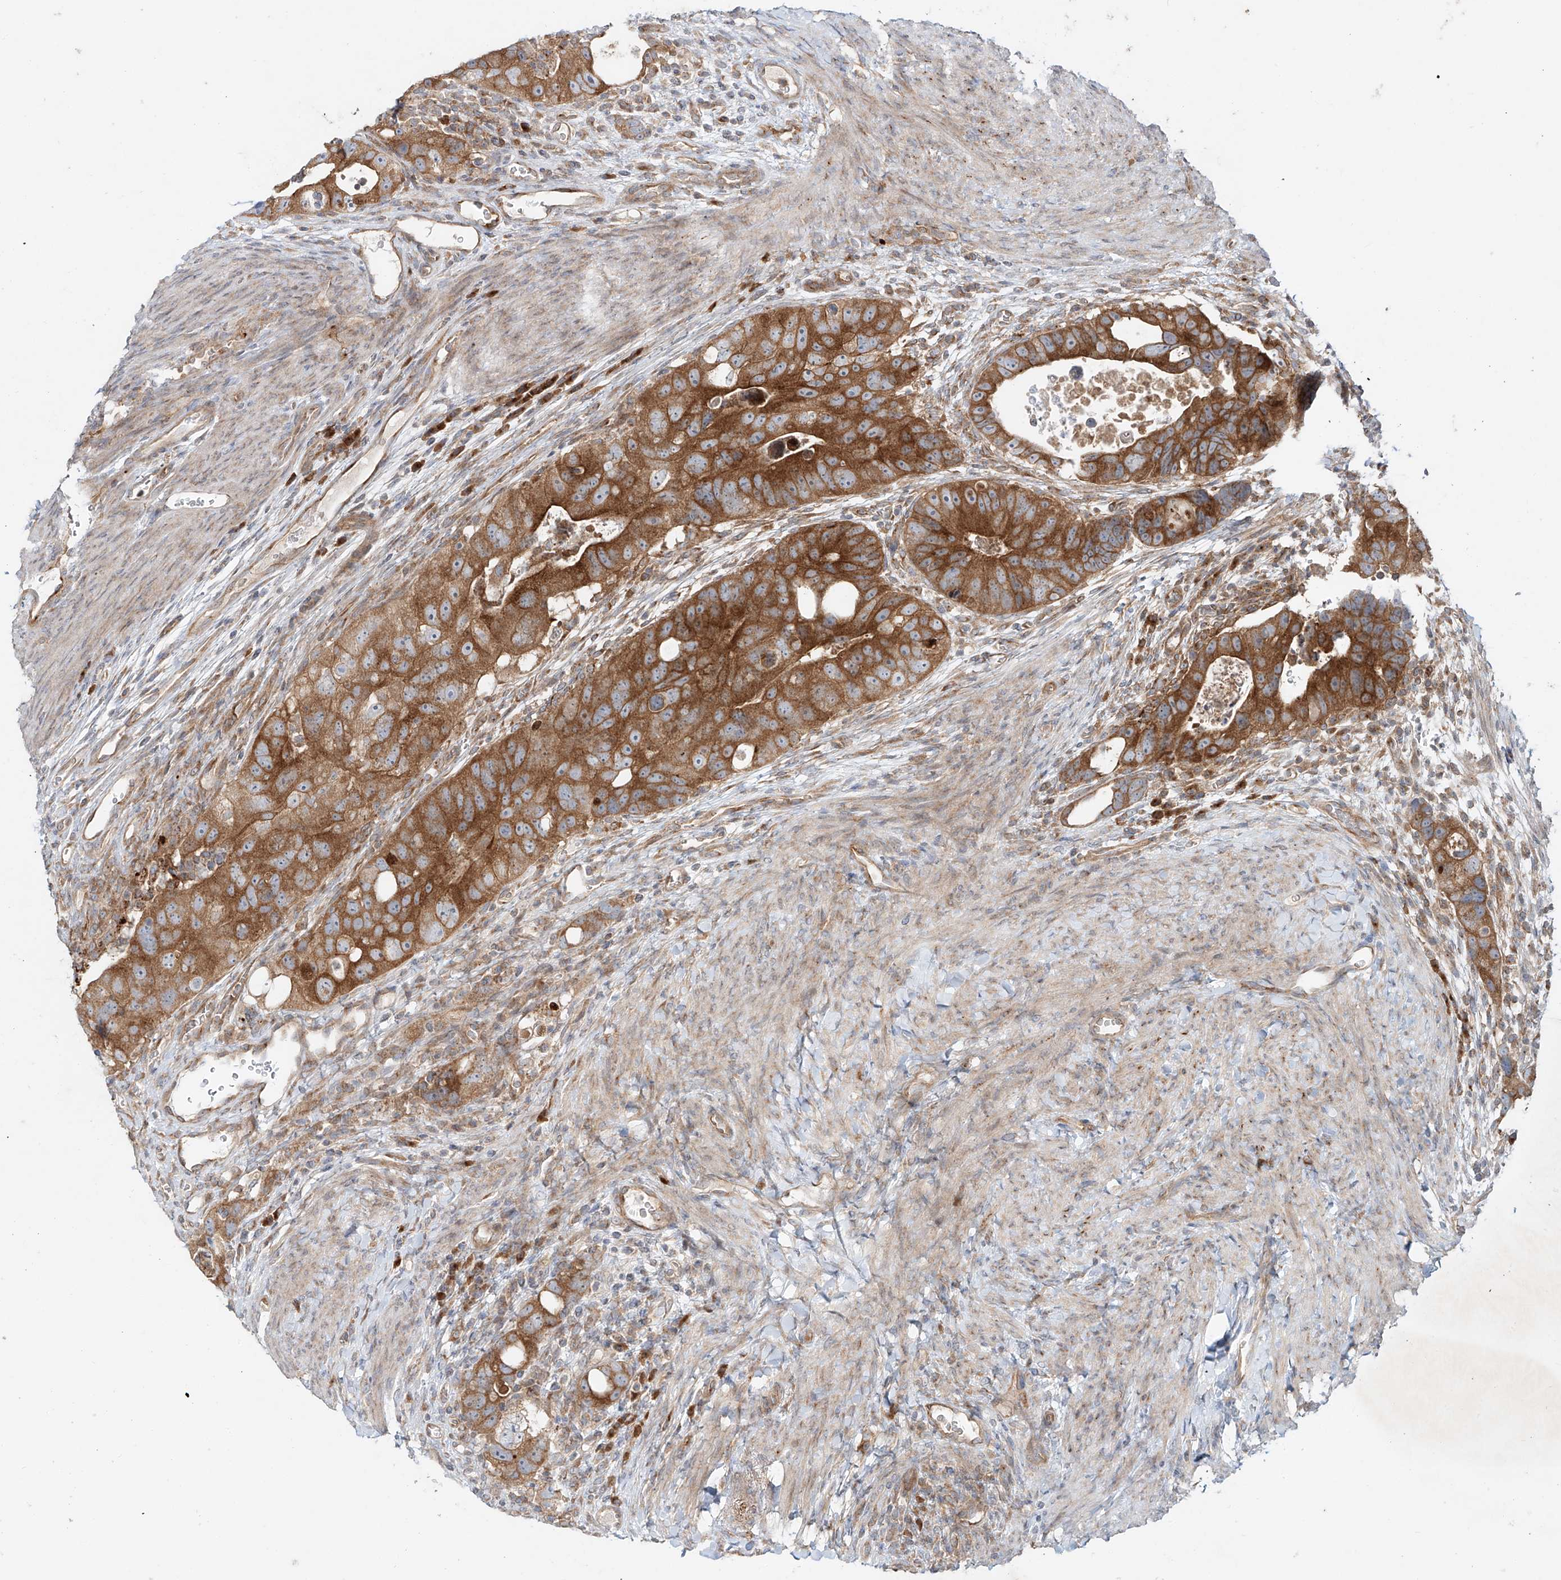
{"staining": {"intensity": "strong", "quantity": ">75%", "location": "cytoplasmic/membranous"}, "tissue": "colorectal cancer", "cell_type": "Tumor cells", "image_type": "cancer", "snomed": [{"axis": "morphology", "description": "Adenocarcinoma, NOS"}, {"axis": "topography", "description": "Rectum"}], "caption": "Colorectal cancer (adenocarcinoma) tissue demonstrates strong cytoplasmic/membranous expression in about >75% of tumor cells, visualized by immunohistochemistry.", "gene": "TJAP1", "patient": {"sex": "male", "age": 59}}